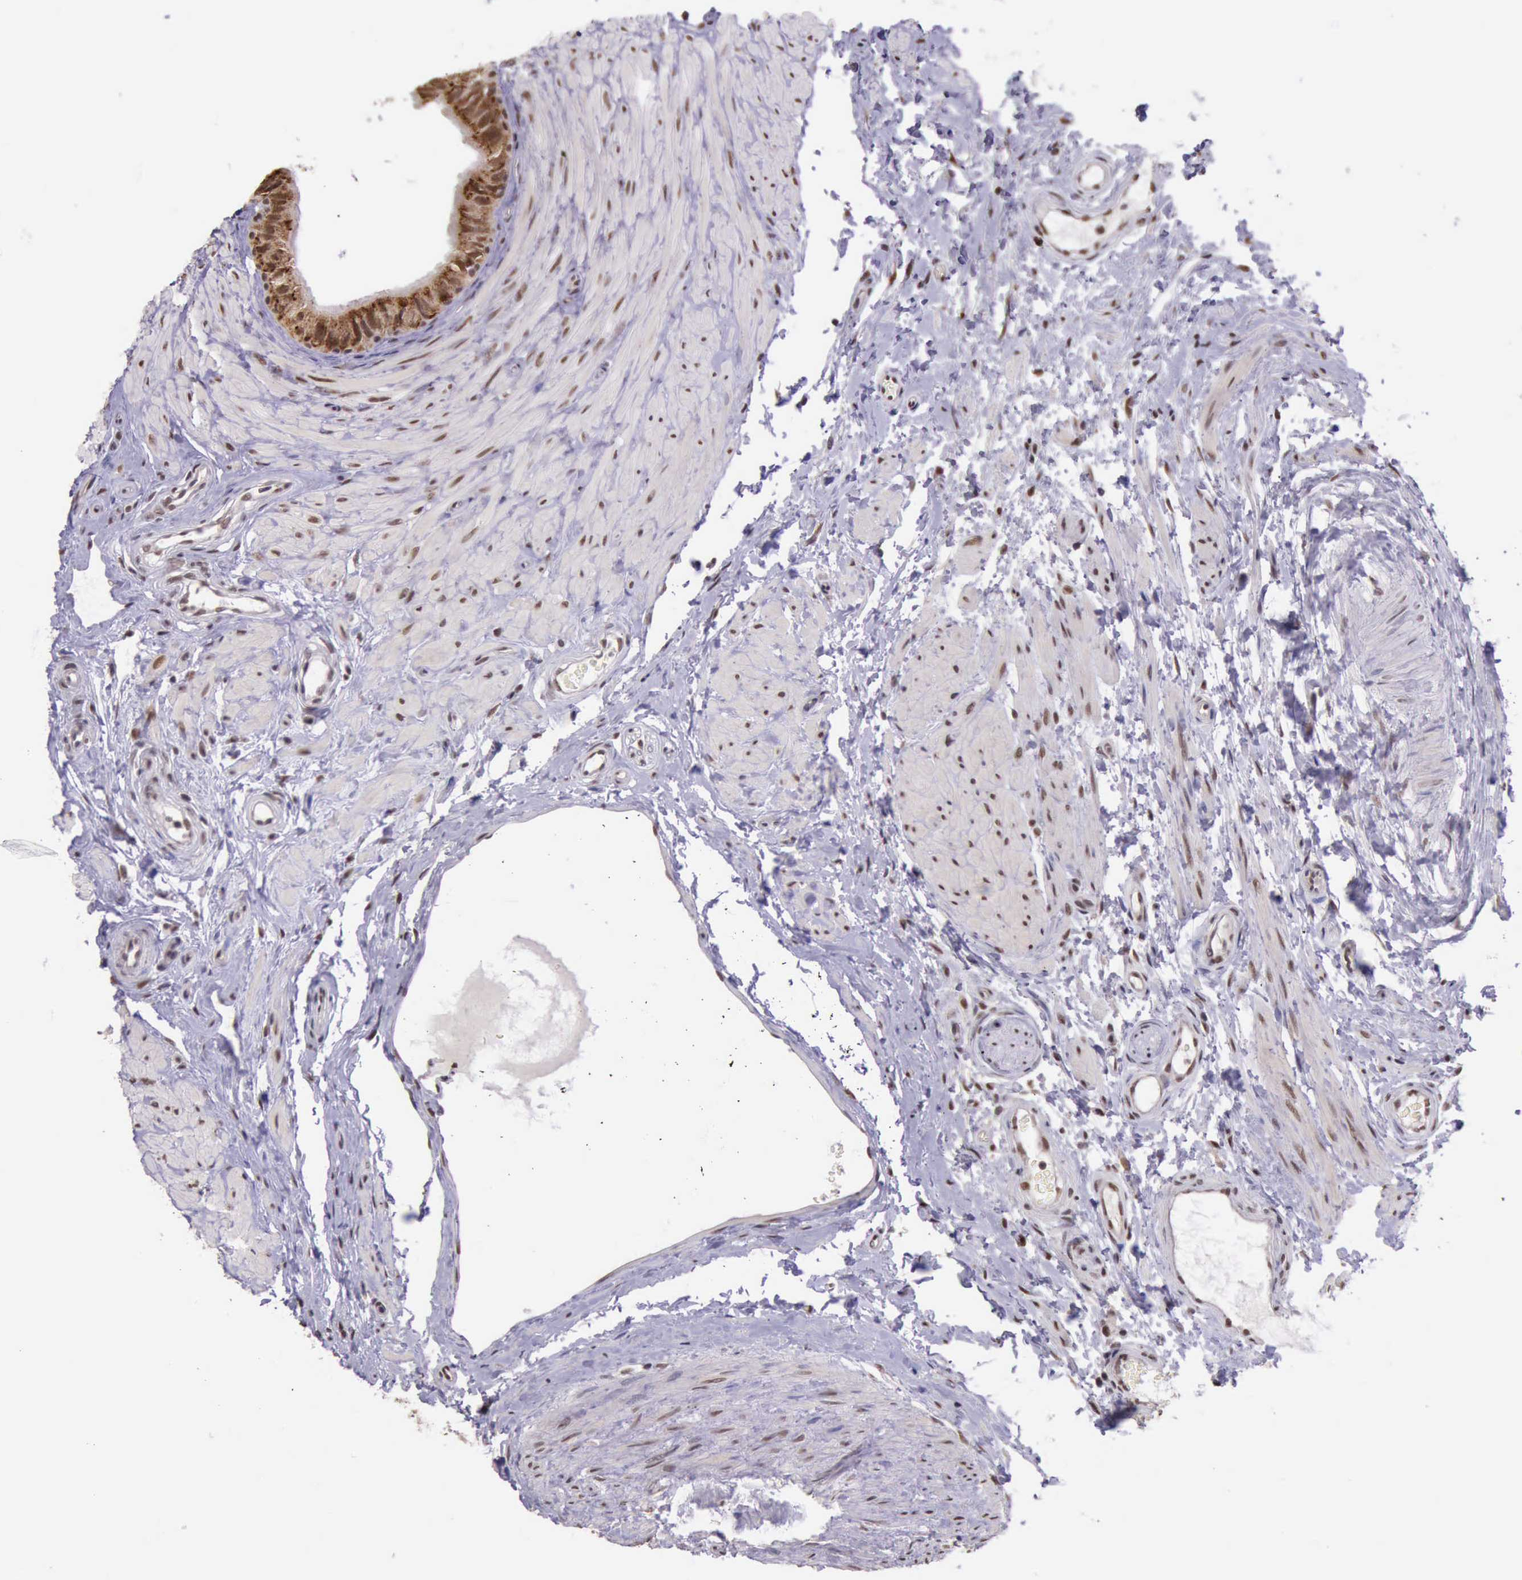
{"staining": {"intensity": "strong", "quantity": ">75%", "location": "cytoplasmic/membranous,nuclear"}, "tissue": "epididymis", "cell_type": "Glandular cells", "image_type": "normal", "snomed": [{"axis": "morphology", "description": "Normal tissue, NOS"}, {"axis": "topography", "description": "Epididymis"}], "caption": "The photomicrograph displays staining of benign epididymis, revealing strong cytoplasmic/membranous,nuclear protein staining (brown color) within glandular cells. The protein of interest is shown in brown color, while the nuclei are stained blue.", "gene": "PRPF39", "patient": {"sex": "male", "age": 68}}